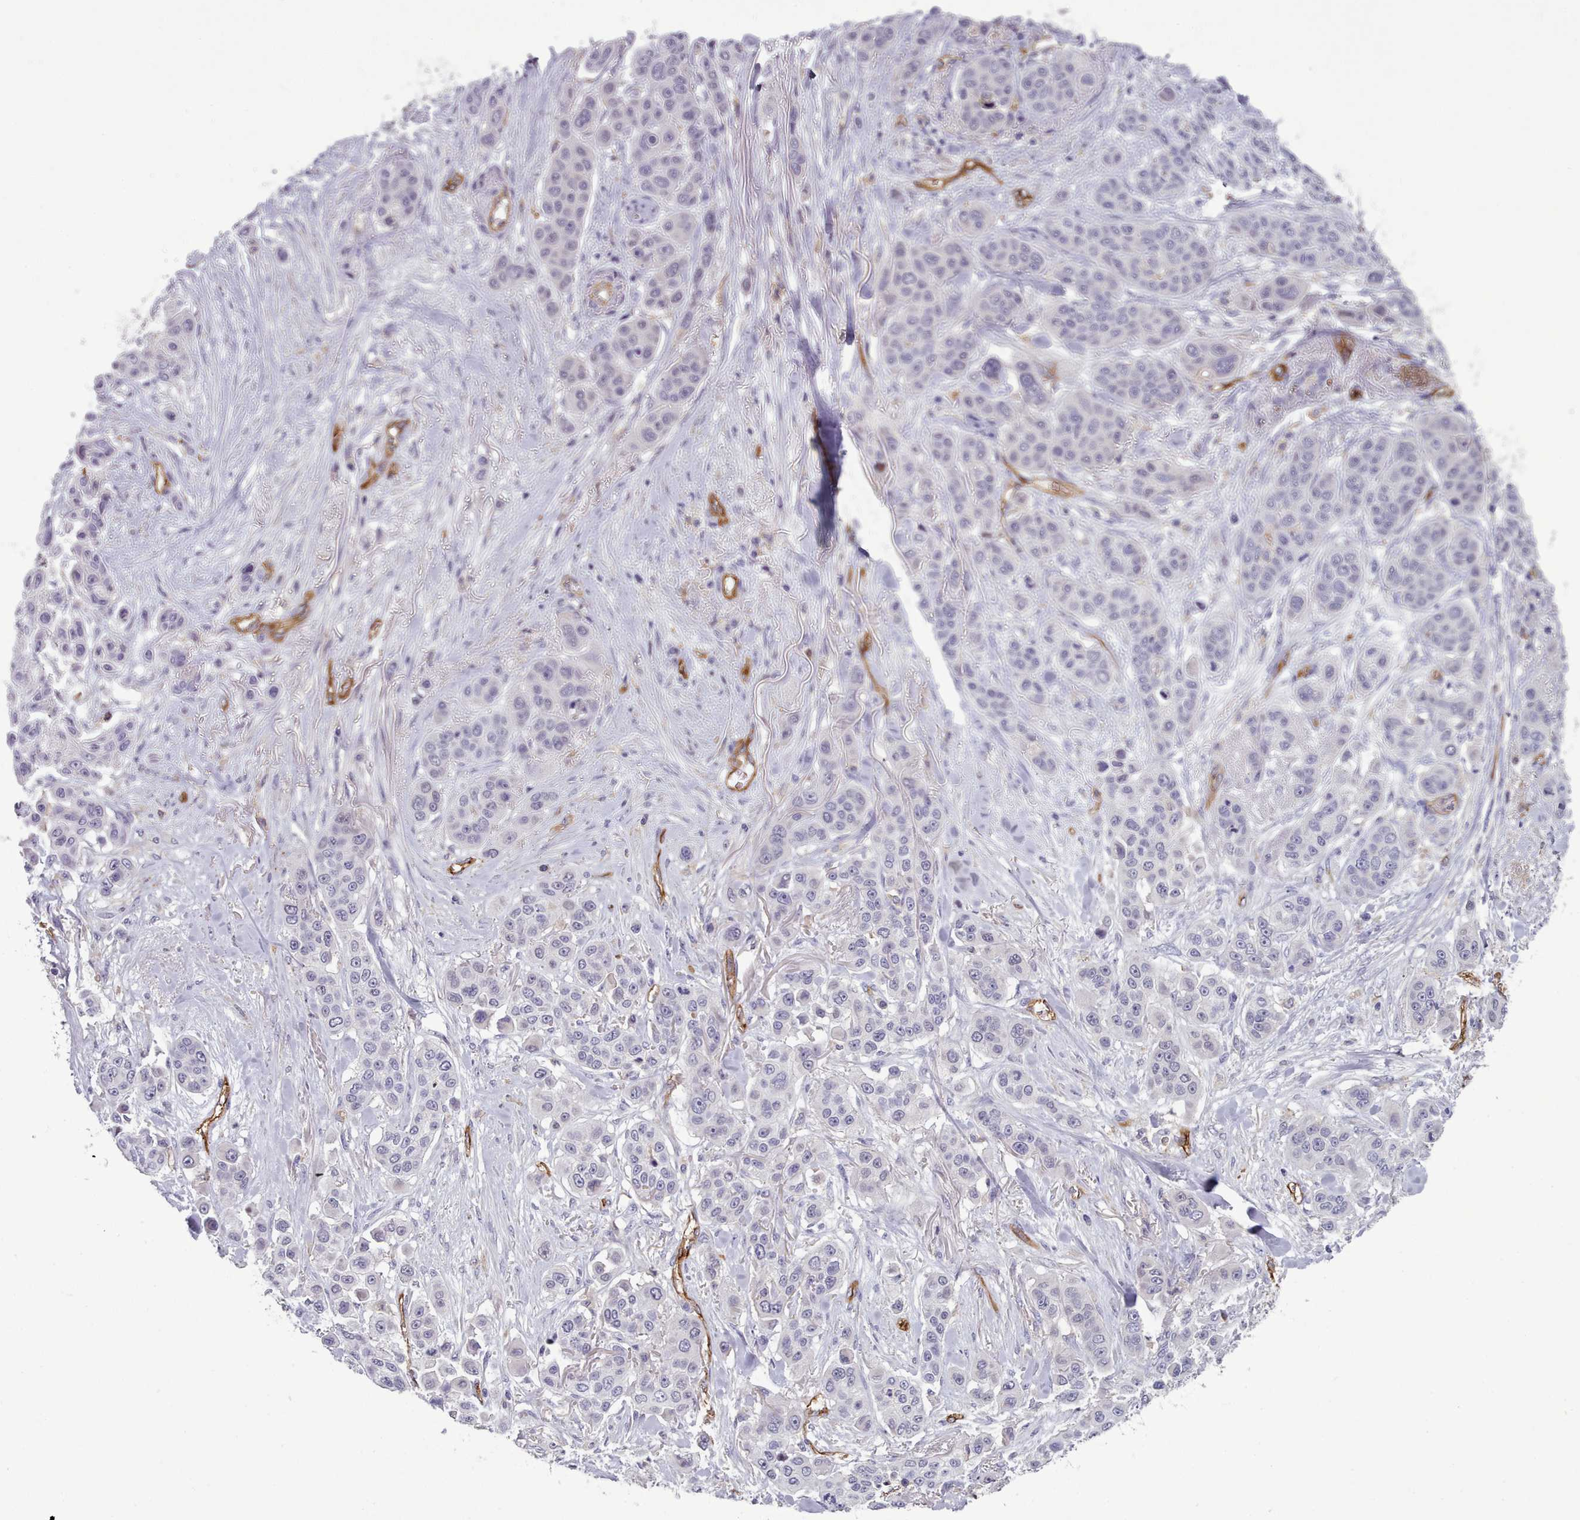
{"staining": {"intensity": "negative", "quantity": "none", "location": "none"}, "tissue": "skin cancer", "cell_type": "Tumor cells", "image_type": "cancer", "snomed": [{"axis": "morphology", "description": "Squamous cell carcinoma, NOS"}, {"axis": "topography", "description": "Skin"}], "caption": "A photomicrograph of human skin cancer (squamous cell carcinoma) is negative for staining in tumor cells.", "gene": "CD300LF", "patient": {"sex": "male", "age": 67}}